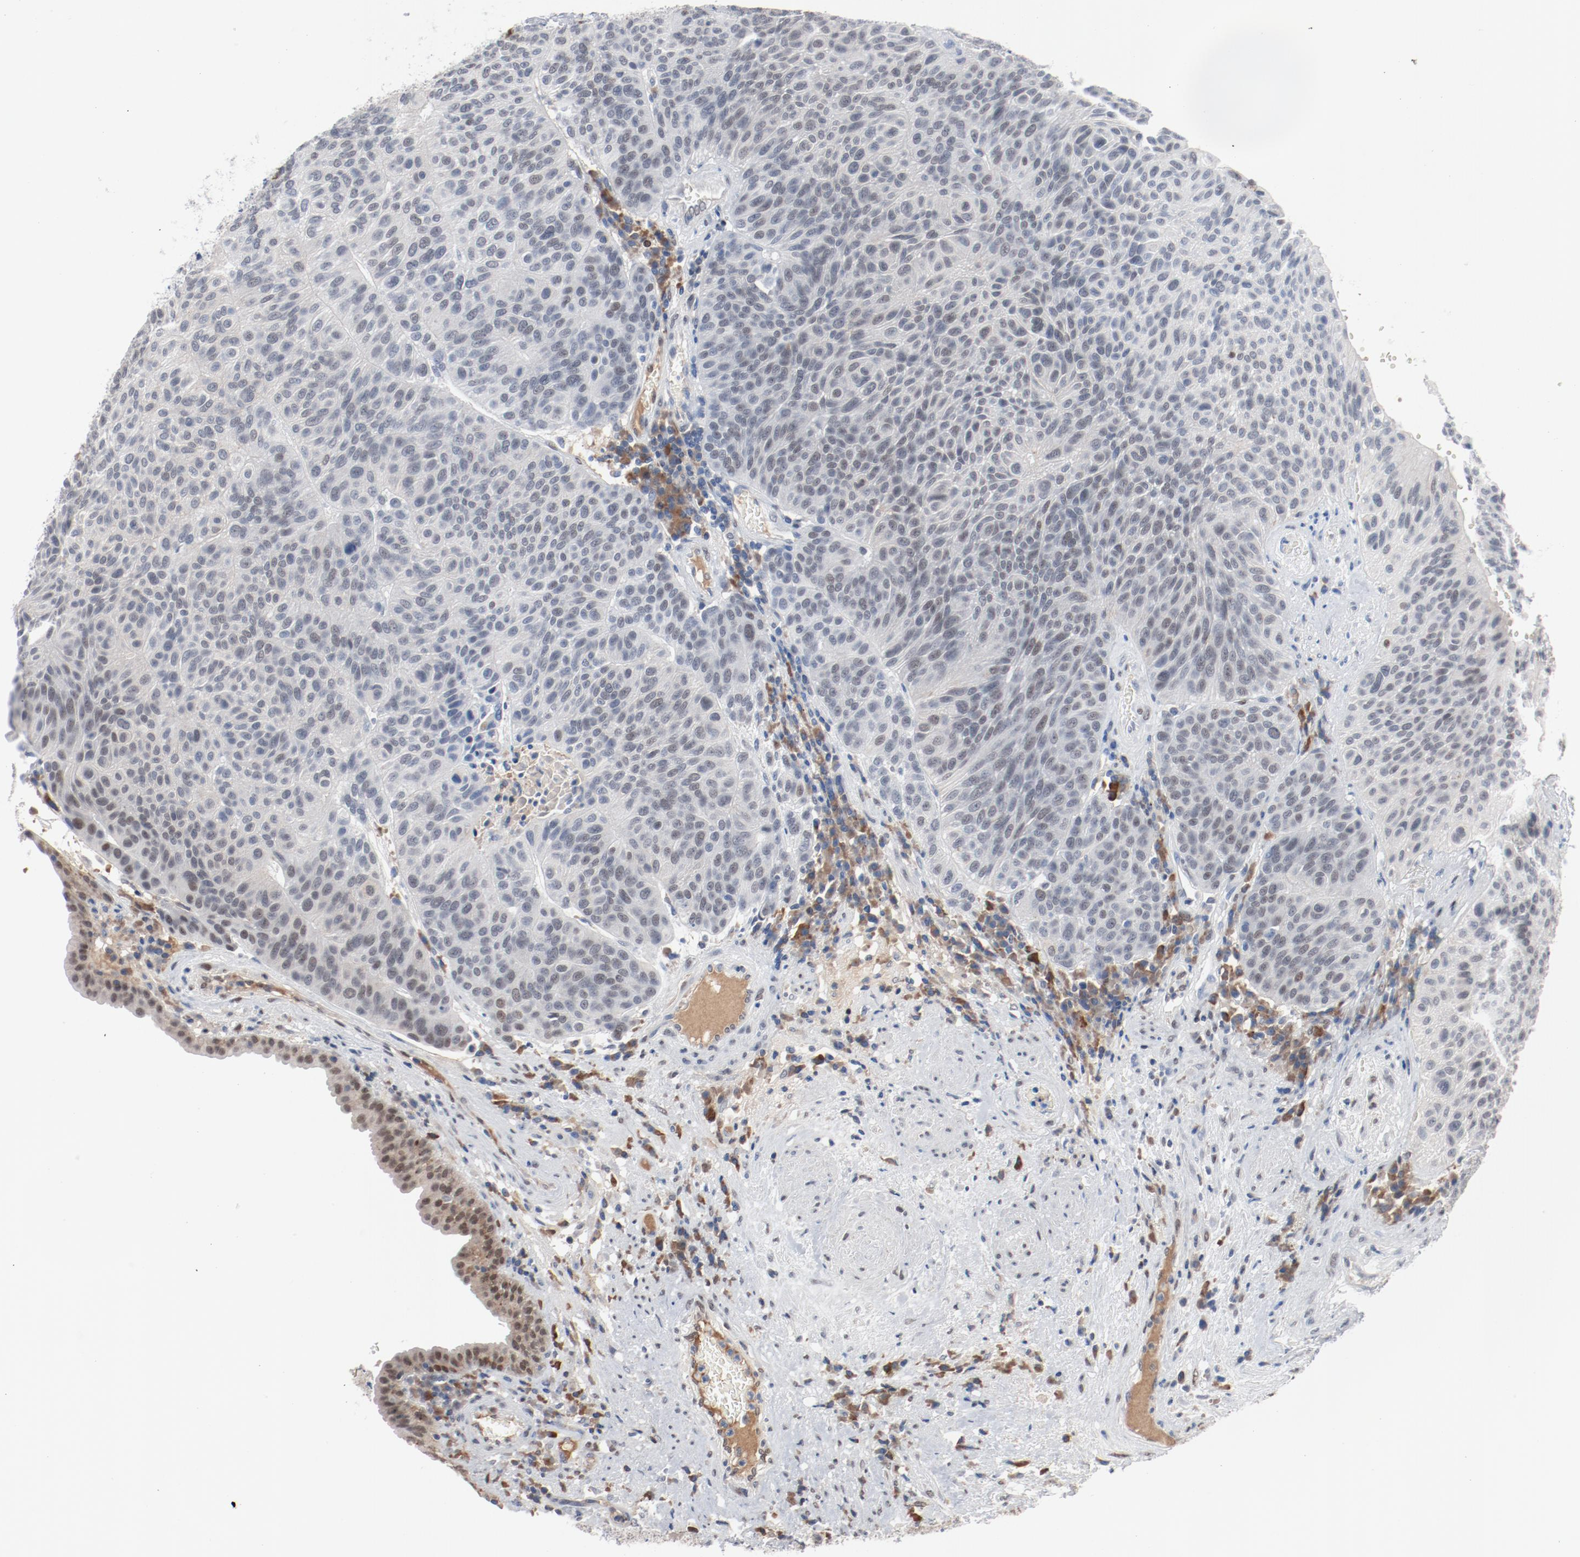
{"staining": {"intensity": "weak", "quantity": "<25%", "location": "nuclear"}, "tissue": "urothelial cancer", "cell_type": "Tumor cells", "image_type": "cancer", "snomed": [{"axis": "morphology", "description": "Urothelial carcinoma, High grade"}, {"axis": "topography", "description": "Urinary bladder"}], "caption": "There is no significant staining in tumor cells of high-grade urothelial carcinoma.", "gene": "FOXP1", "patient": {"sex": "male", "age": 66}}